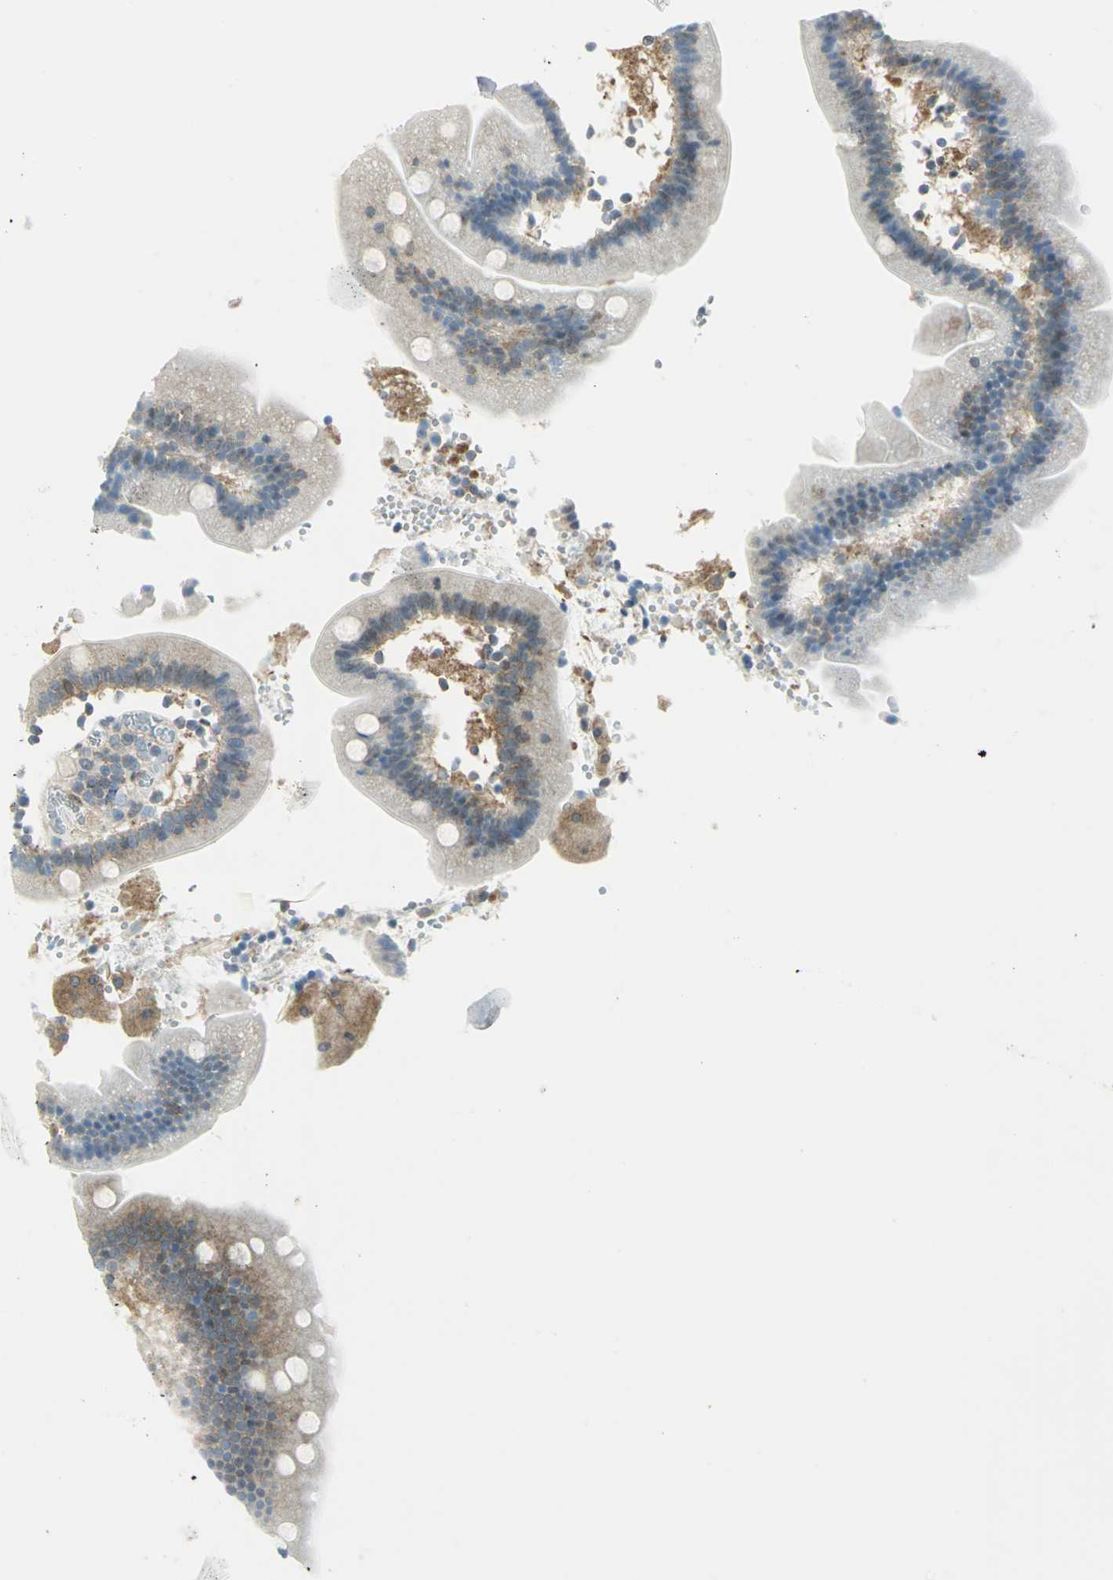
{"staining": {"intensity": "moderate", "quantity": "<25%", "location": "cytoplasmic/membranous"}, "tissue": "duodenum", "cell_type": "Glandular cells", "image_type": "normal", "snomed": [{"axis": "morphology", "description": "Normal tissue, NOS"}, {"axis": "topography", "description": "Duodenum"}], "caption": "Immunohistochemistry image of normal human duodenum stained for a protein (brown), which reveals low levels of moderate cytoplasmic/membranous expression in approximately <25% of glandular cells.", "gene": "ALDOA", "patient": {"sex": "male", "age": 66}}